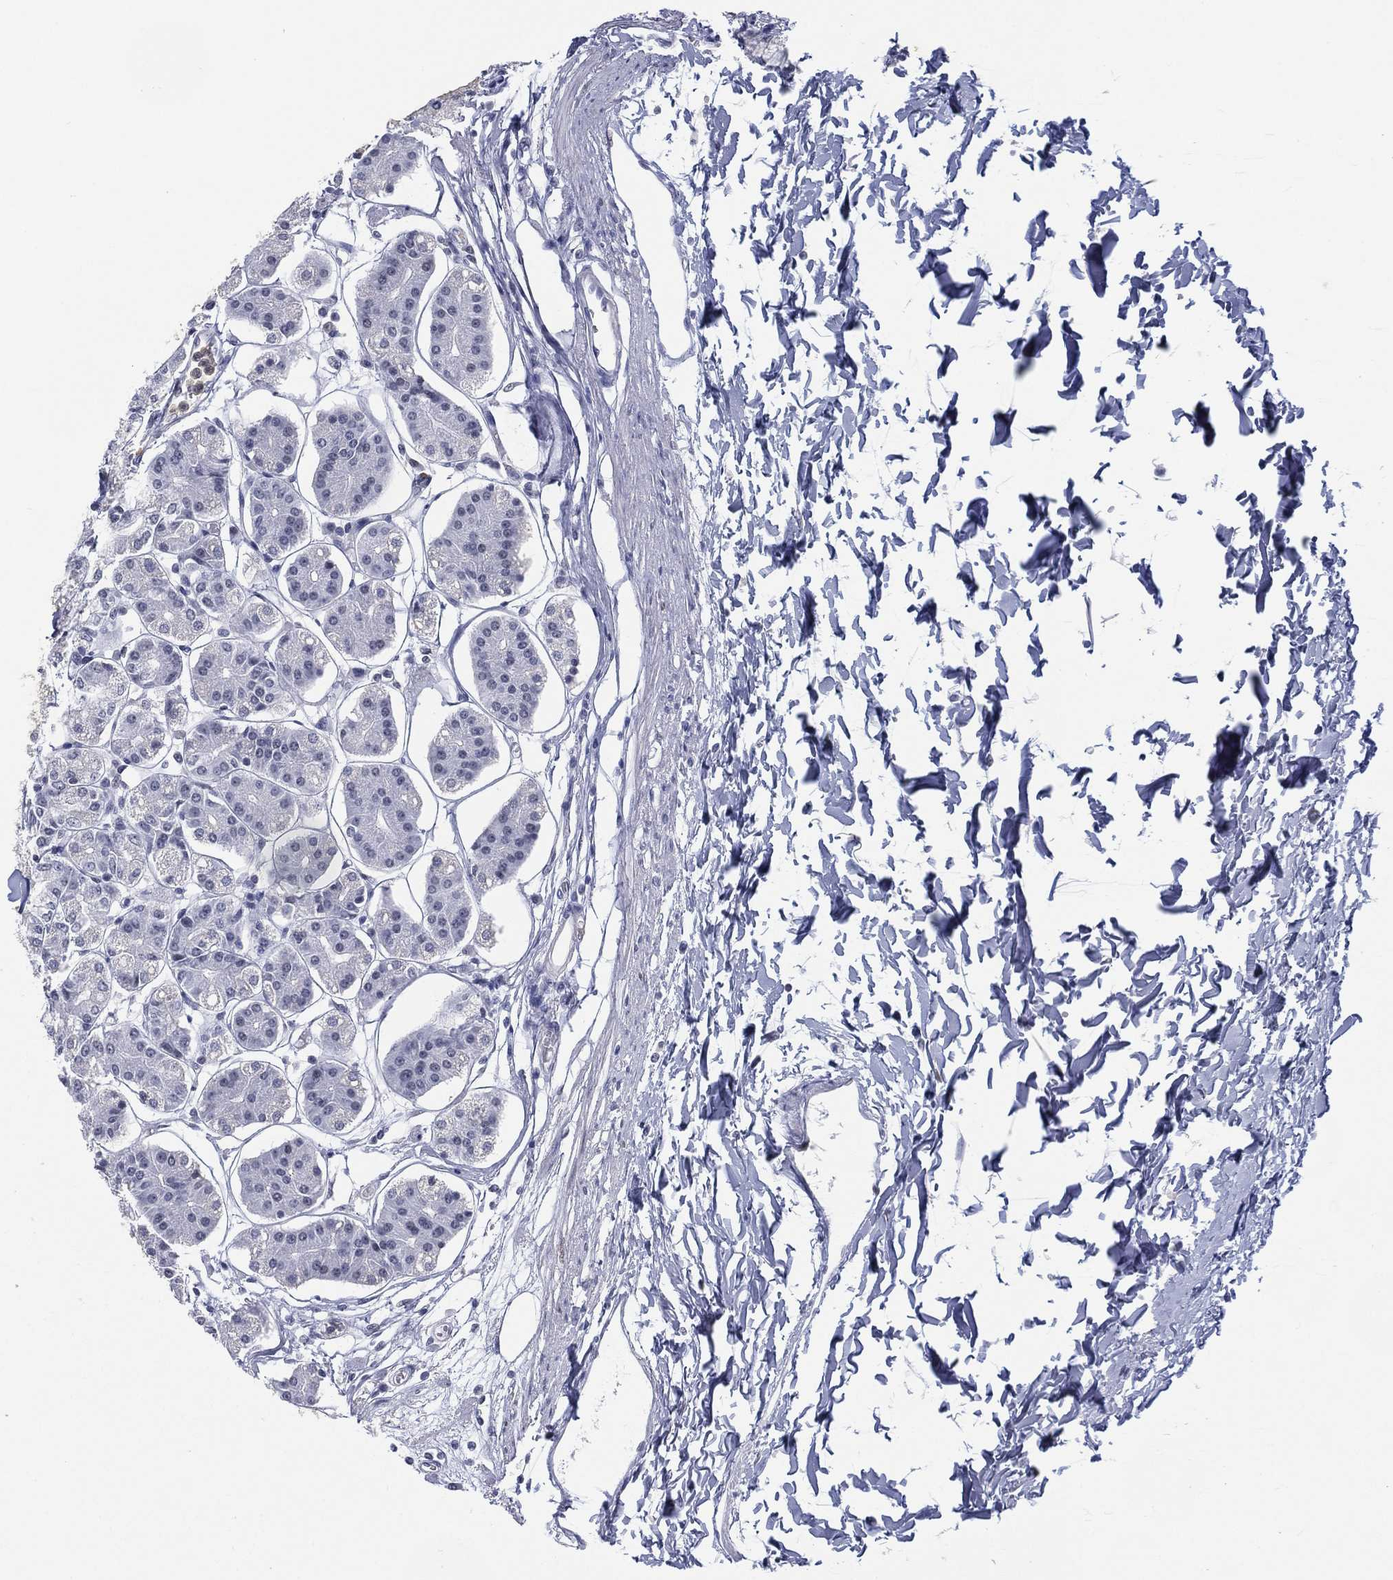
{"staining": {"intensity": "negative", "quantity": "none", "location": "none"}, "tissue": "stomach", "cell_type": "Glandular cells", "image_type": "normal", "snomed": [{"axis": "morphology", "description": "Normal tissue, NOS"}, {"axis": "topography", "description": "Skeletal muscle"}, {"axis": "topography", "description": "Stomach"}], "caption": "IHC histopathology image of normal stomach: stomach stained with DAB (3,3'-diaminobenzidine) demonstrates no significant protein expression in glandular cells.", "gene": "ZNF711", "patient": {"sex": "female", "age": 57}}